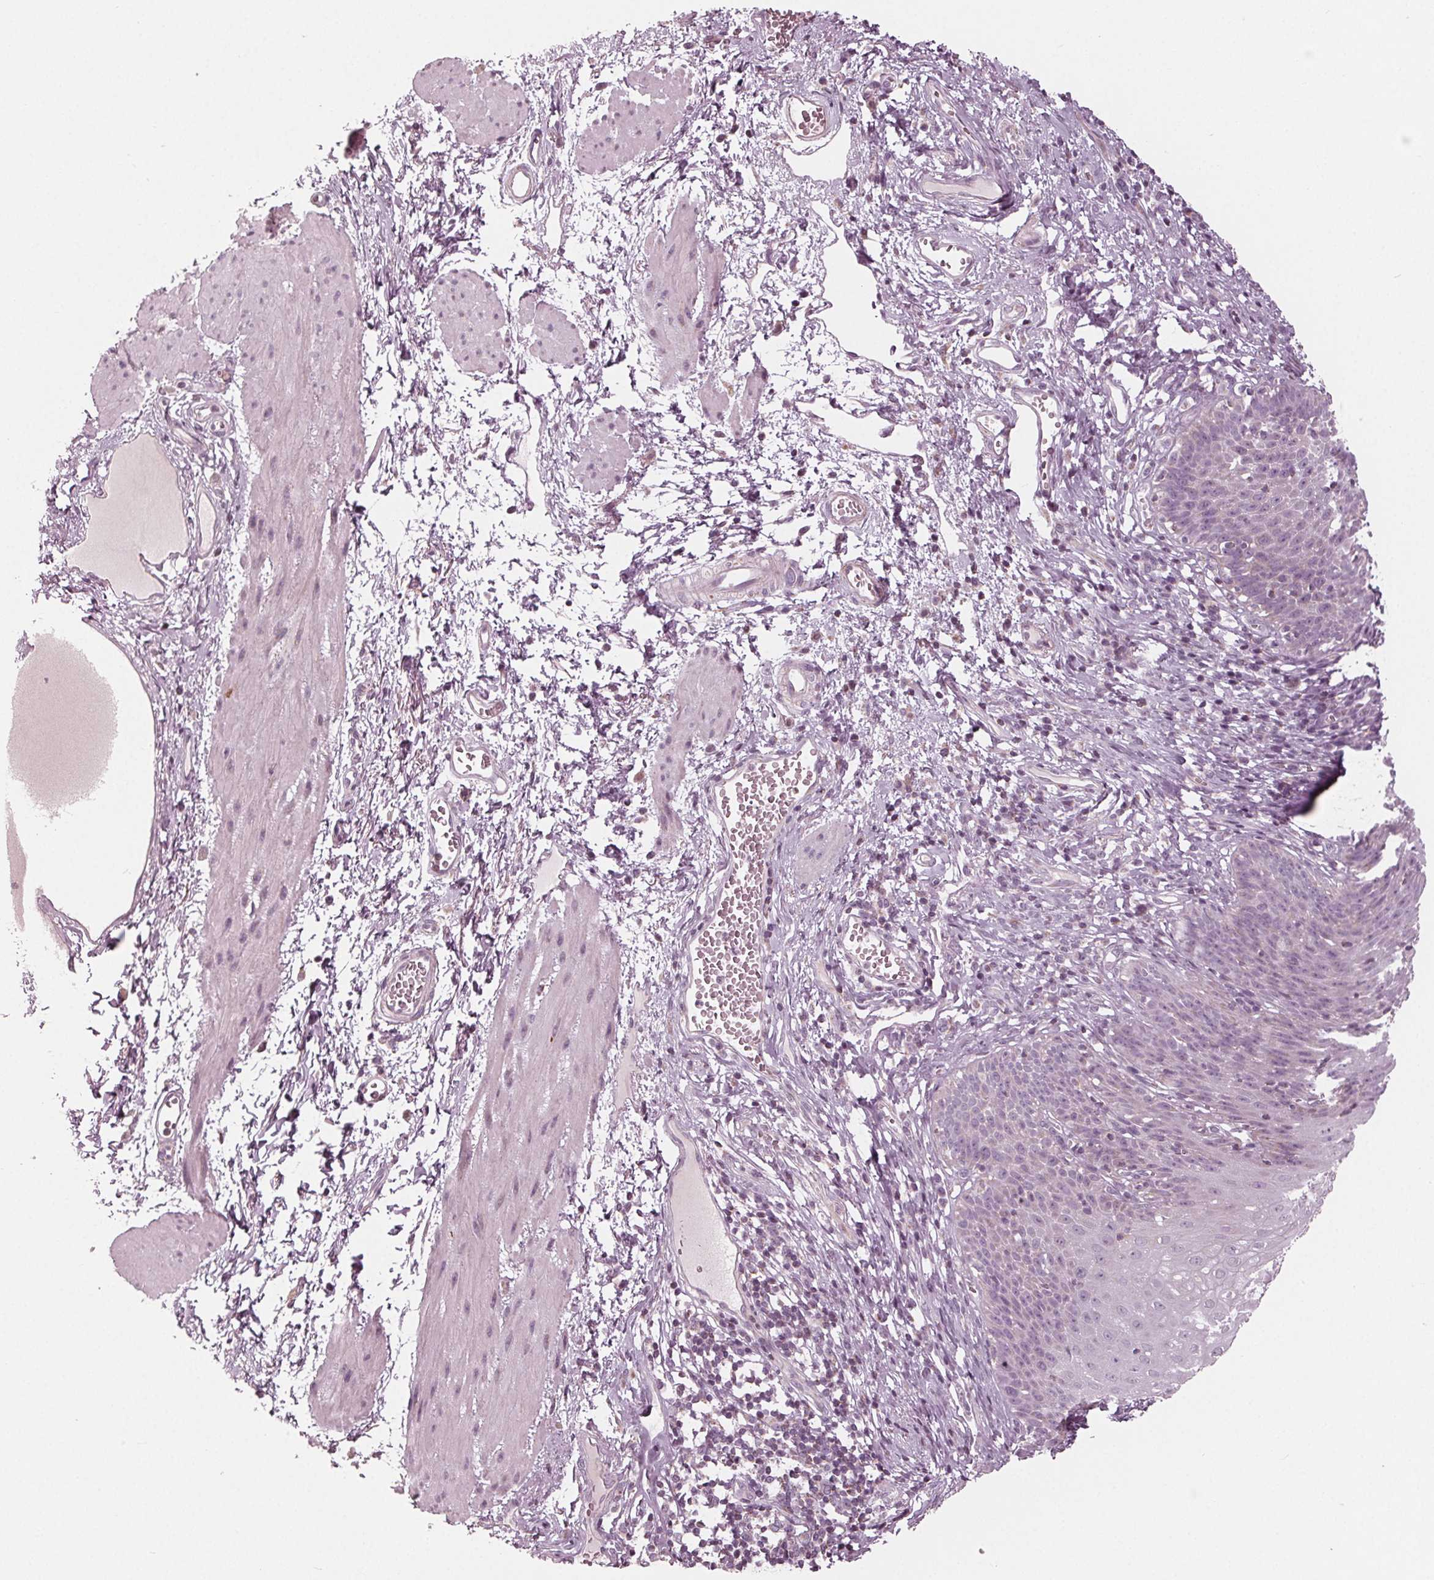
{"staining": {"intensity": "negative", "quantity": "none", "location": "none"}, "tissue": "esophagus", "cell_type": "Squamous epithelial cells", "image_type": "normal", "snomed": [{"axis": "morphology", "description": "Normal tissue, NOS"}, {"axis": "topography", "description": "Esophagus"}], "caption": "Protein analysis of unremarkable esophagus shows no significant expression in squamous epithelial cells.", "gene": "CLN6", "patient": {"sex": "male", "age": 72}}